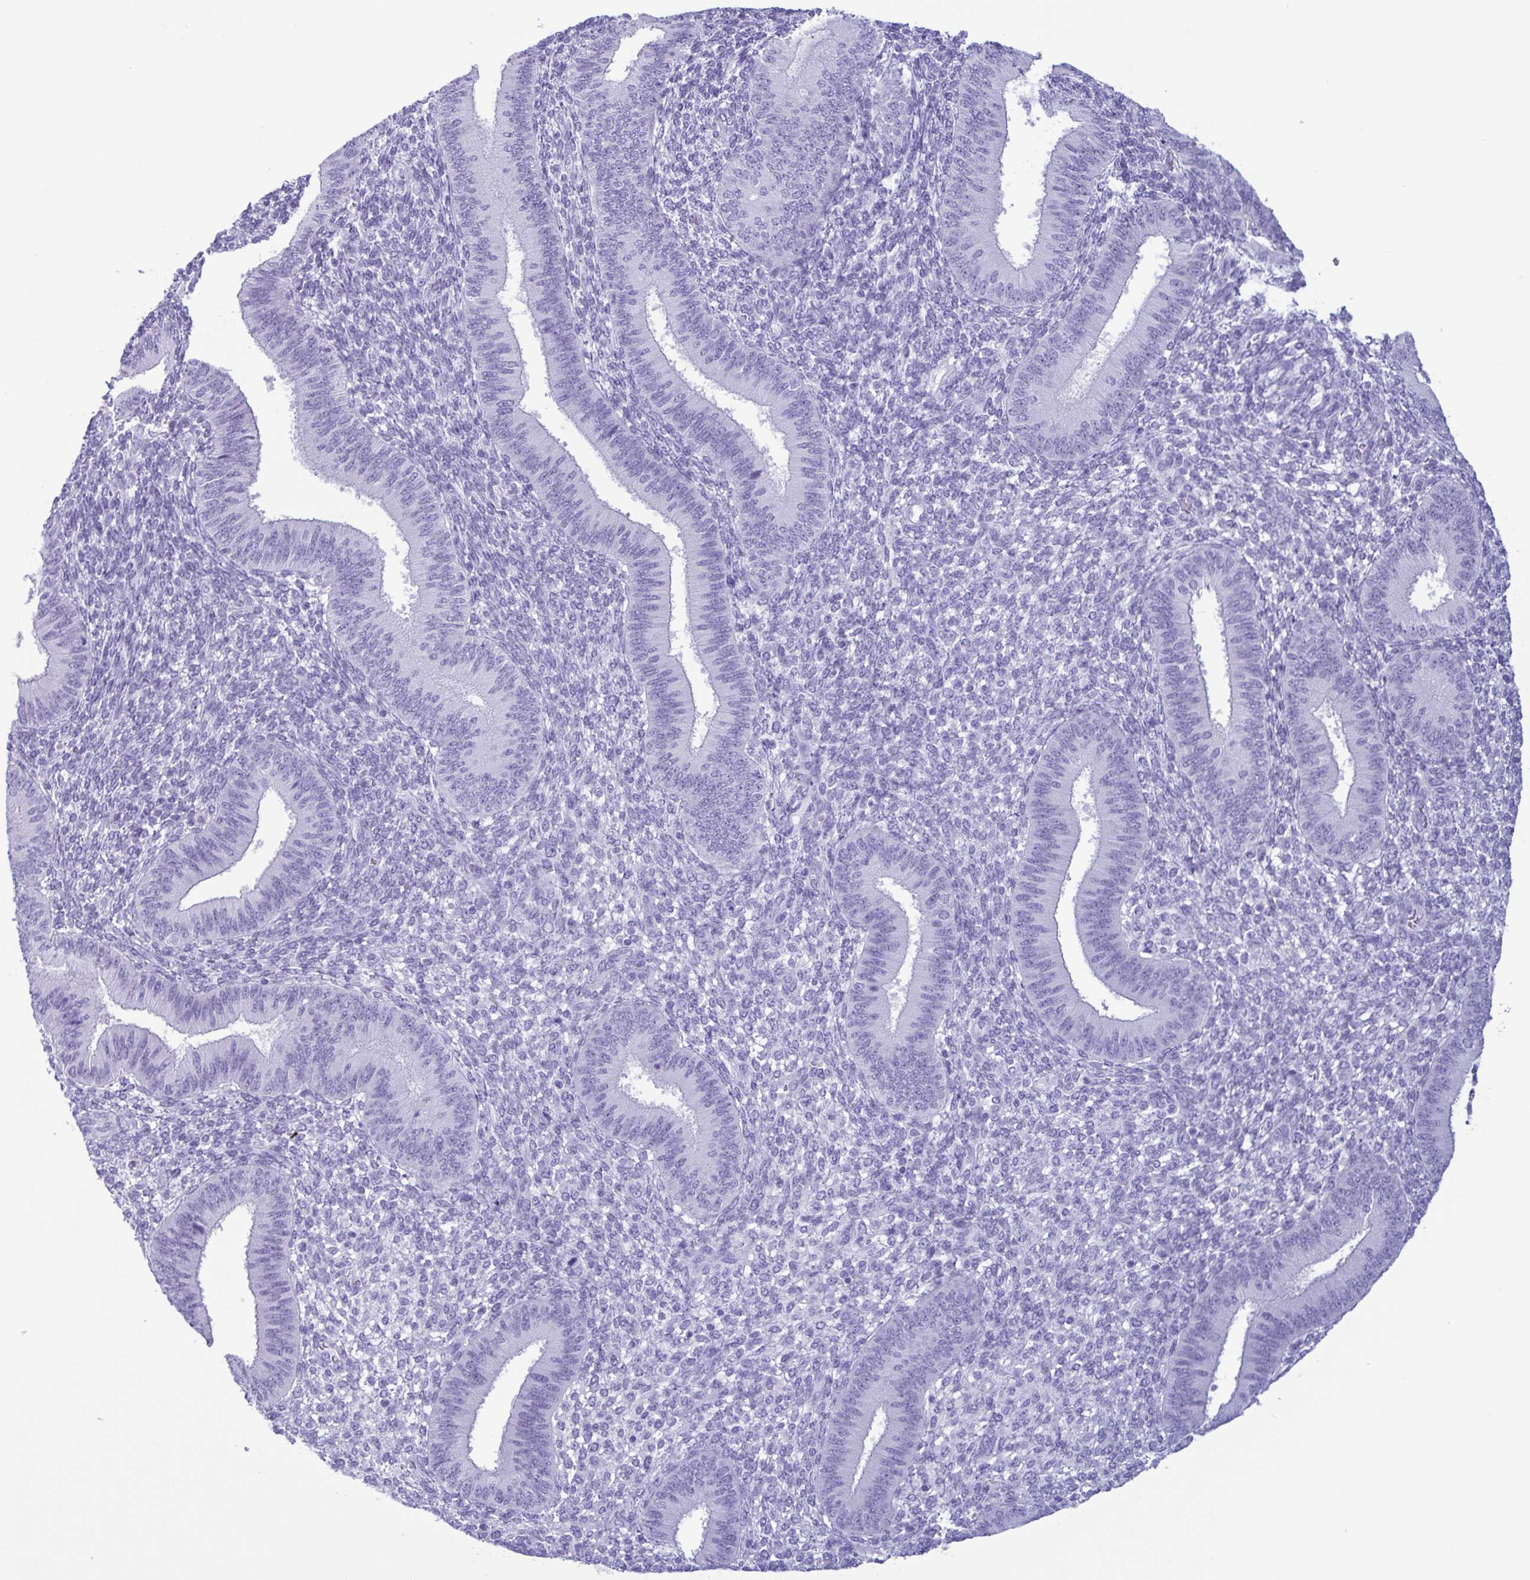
{"staining": {"intensity": "negative", "quantity": "none", "location": "none"}, "tissue": "endometrium", "cell_type": "Cells in endometrial stroma", "image_type": "normal", "snomed": [{"axis": "morphology", "description": "Normal tissue, NOS"}, {"axis": "topography", "description": "Endometrium"}], "caption": "Endometrium was stained to show a protein in brown. There is no significant staining in cells in endometrial stroma. (Stains: DAB immunohistochemistry with hematoxylin counter stain, Microscopy: brightfield microscopy at high magnification).", "gene": "LTF", "patient": {"sex": "female", "age": 39}}